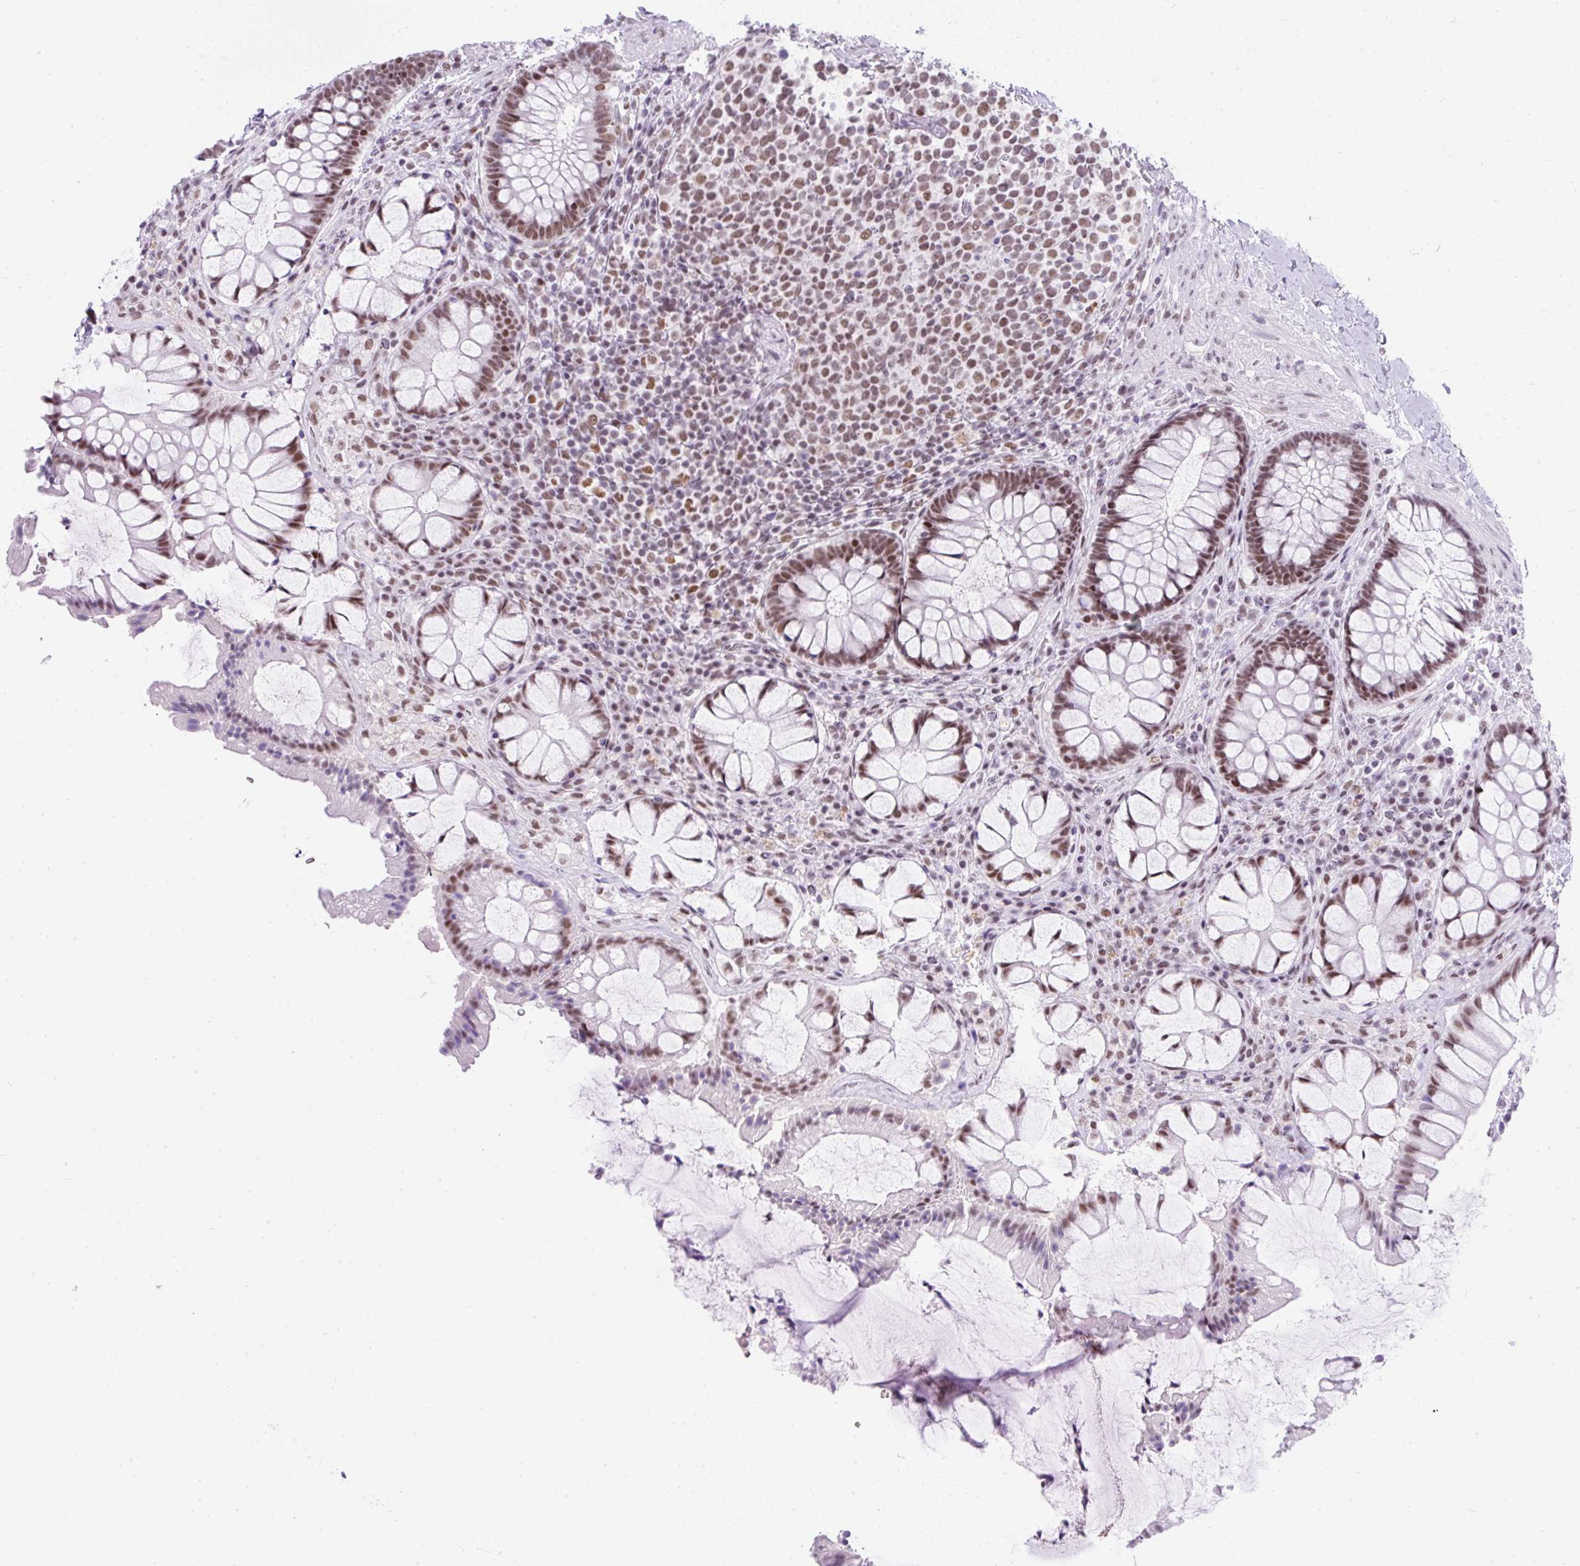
{"staining": {"intensity": "moderate", "quantity": ">75%", "location": "nuclear"}, "tissue": "rectum", "cell_type": "Glandular cells", "image_type": "normal", "snomed": [{"axis": "morphology", "description": "Normal tissue, NOS"}, {"axis": "topography", "description": "Rectum"}], "caption": "Rectum stained with DAB (3,3'-diaminobenzidine) immunohistochemistry (IHC) demonstrates medium levels of moderate nuclear expression in about >75% of glandular cells.", "gene": "PLCXD2", "patient": {"sex": "female", "age": 58}}